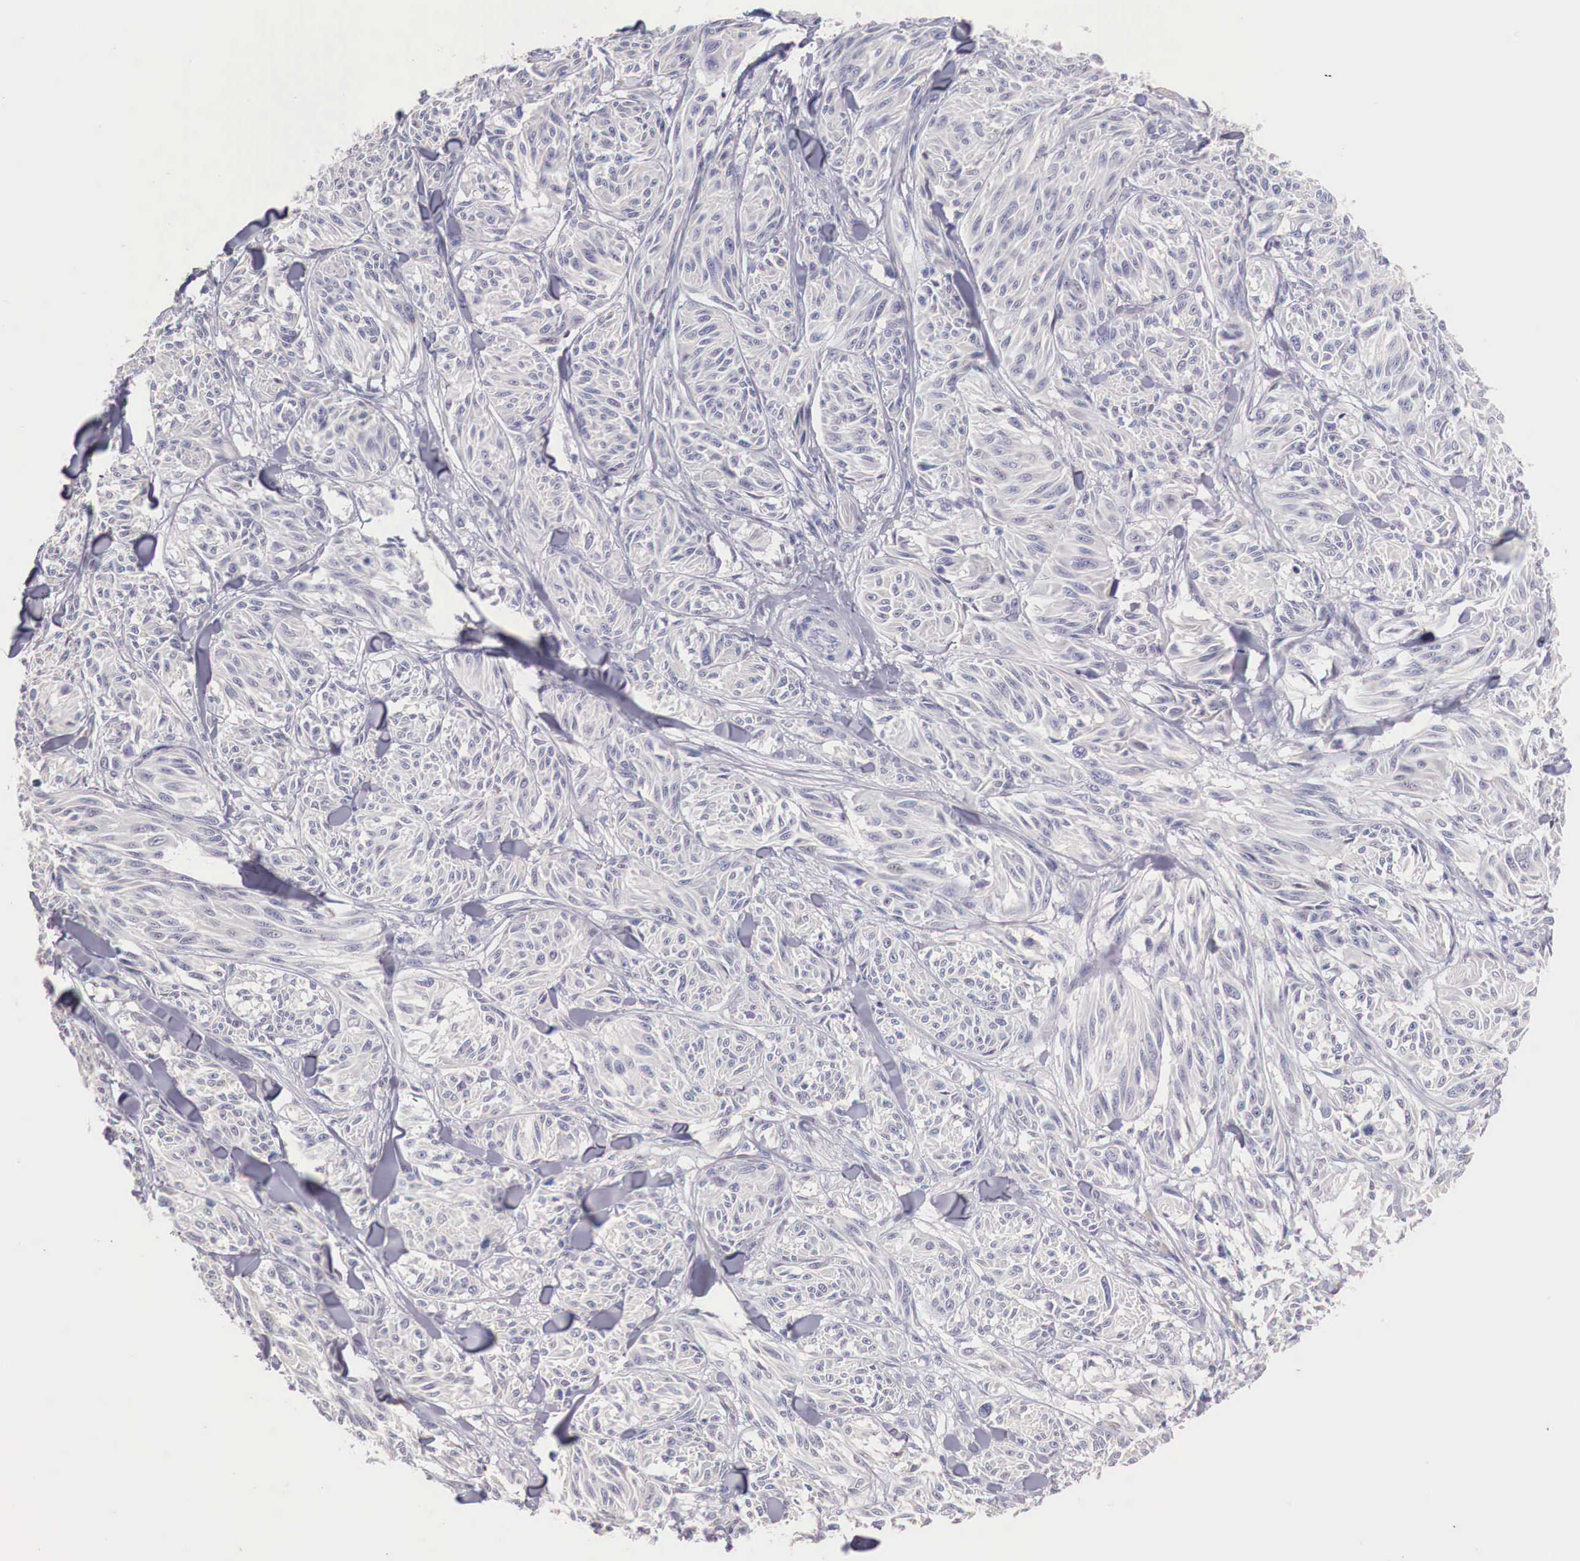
{"staining": {"intensity": "negative", "quantity": "none", "location": "none"}, "tissue": "melanoma", "cell_type": "Tumor cells", "image_type": "cancer", "snomed": [{"axis": "morphology", "description": "Malignant melanoma, NOS"}, {"axis": "topography", "description": "Skin"}], "caption": "Tumor cells show no significant staining in melanoma. Brightfield microscopy of immunohistochemistry (IHC) stained with DAB (3,3'-diaminobenzidine) (brown) and hematoxylin (blue), captured at high magnification.", "gene": "ITIH6", "patient": {"sex": "male", "age": 54}}